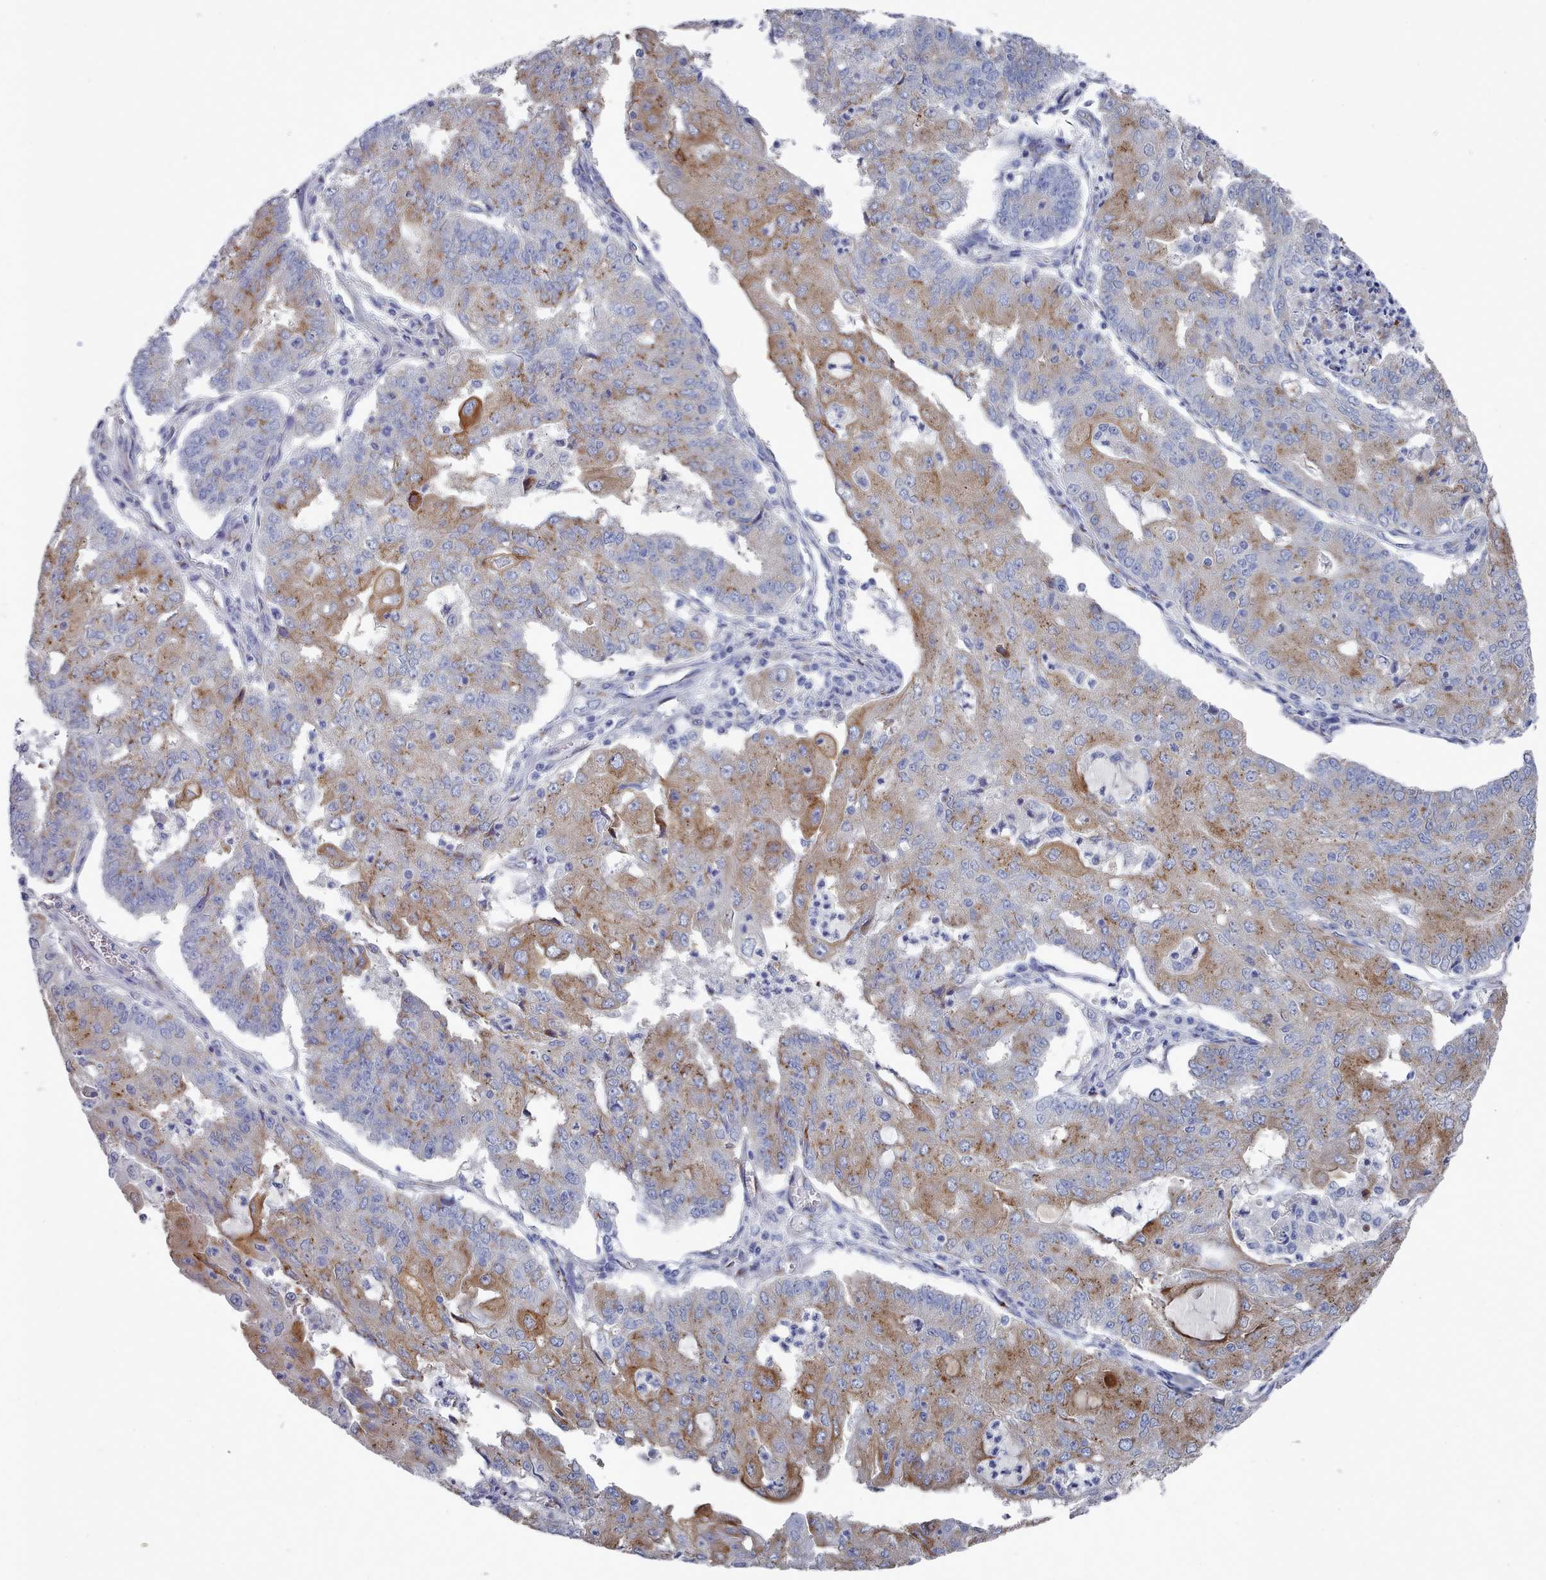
{"staining": {"intensity": "moderate", "quantity": "25%-75%", "location": "cytoplasmic/membranous"}, "tissue": "endometrial cancer", "cell_type": "Tumor cells", "image_type": "cancer", "snomed": [{"axis": "morphology", "description": "Adenocarcinoma, NOS"}, {"axis": "topography", "description": "Endometrium"}], "caption": "Moderate cytoplasmic/membranous protein expression is present in about 25%-75% of tumor cells in endometrial adenocarcinoma.", "gene": "PDE4C", "patient": {"sex": "female", "age": 56}}